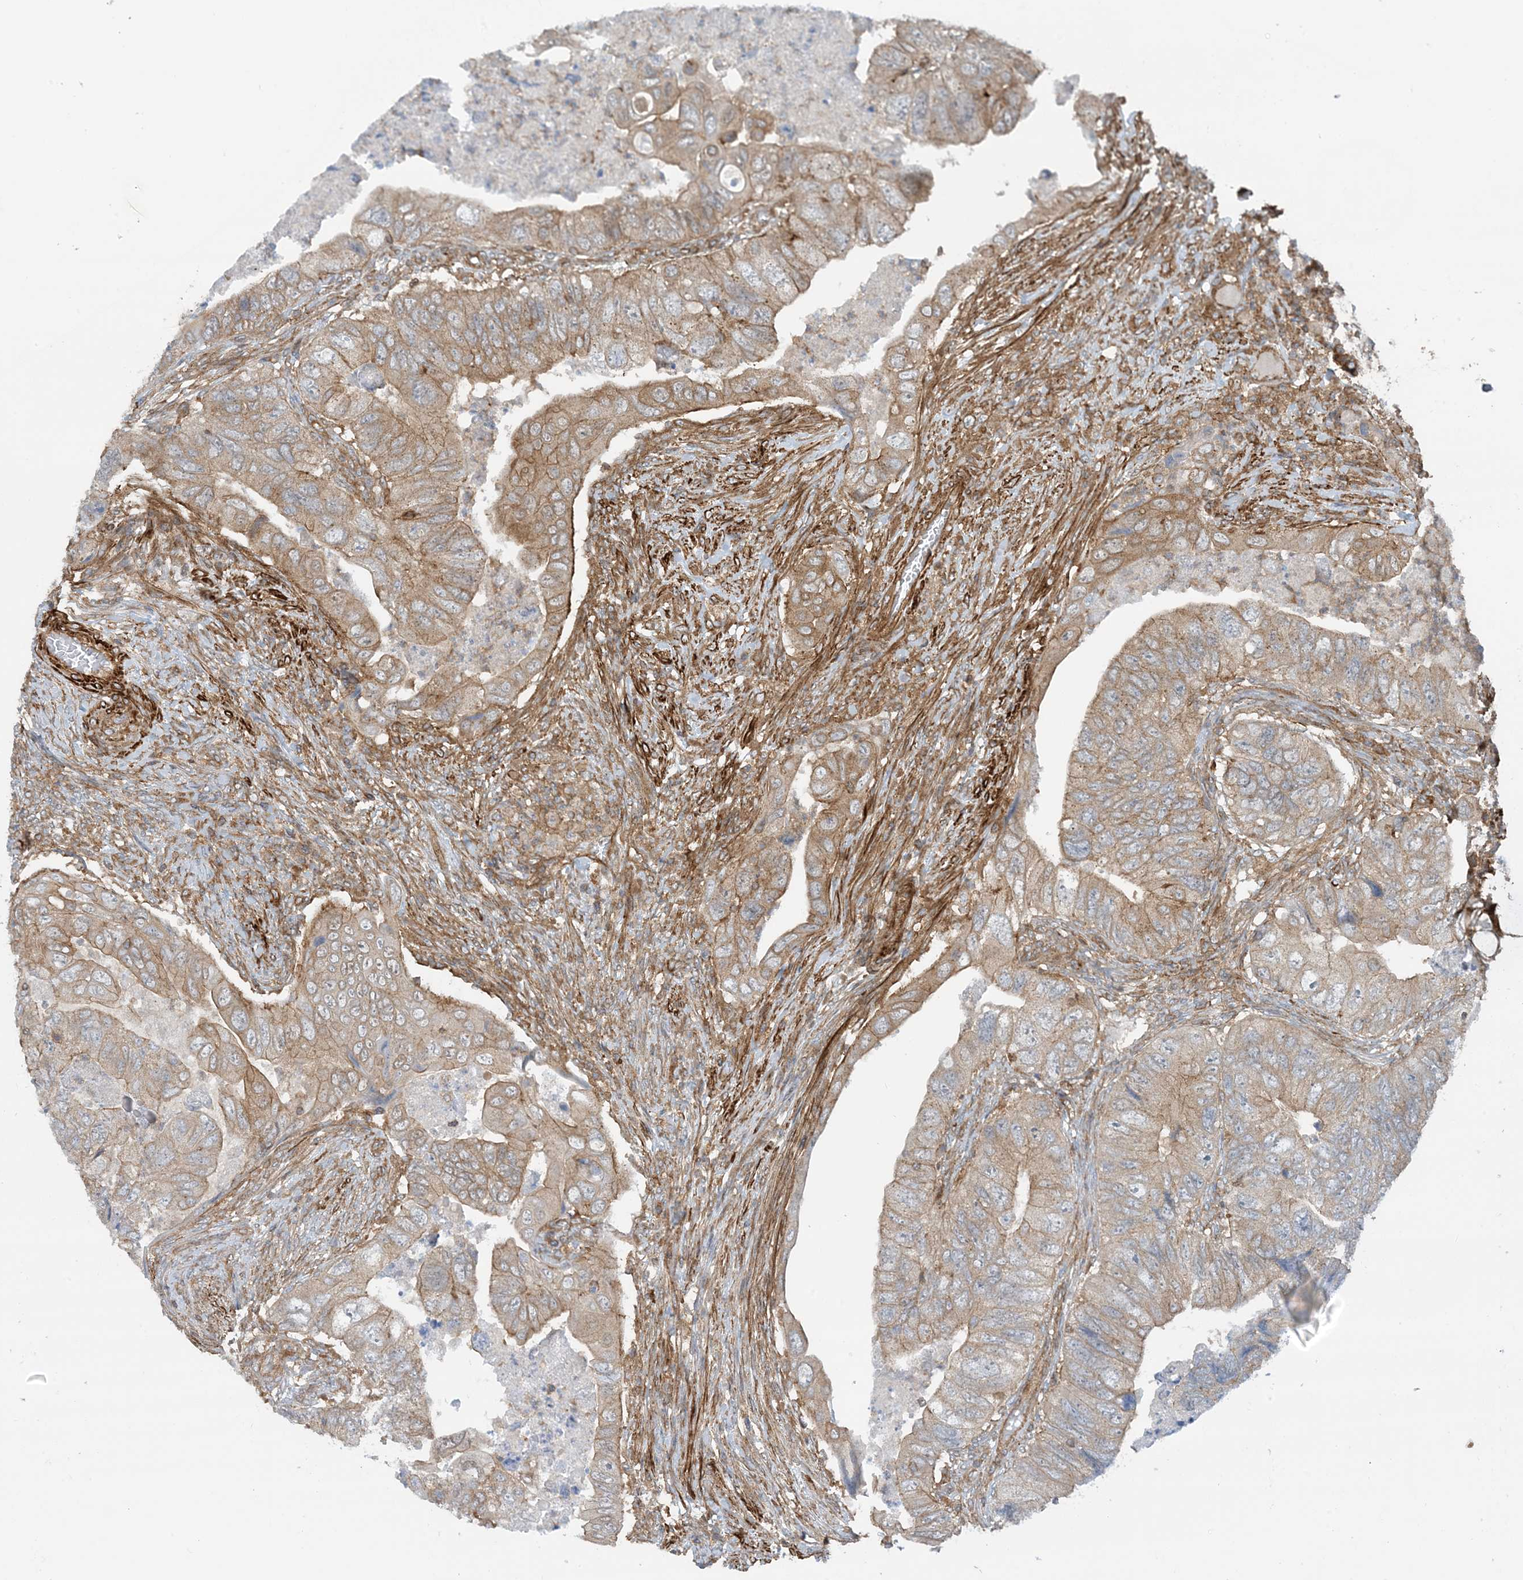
{"staining": {"intensity": "moderate", "quantity": ">75%", "location": "cytoplasmic/membranous"}, "tissue": "colorectal cancer", "cell_type": "Tumor cells", "image_type": "cancer", "snomed": [{"axis": "morphology", "description": "Adenocarcinoma, NOS"}, {"axis": "topography", "description": "Rectum"}], "caption": "Protein positivity by immunohistochemistry demonstrates moderate cytoplasmic/membranous positivity in about >75% of tumor cells in colorectal cancer (adenocarcinoma).", "gene": "STAM2", "patient": {"sex": "male", "age": 63}}